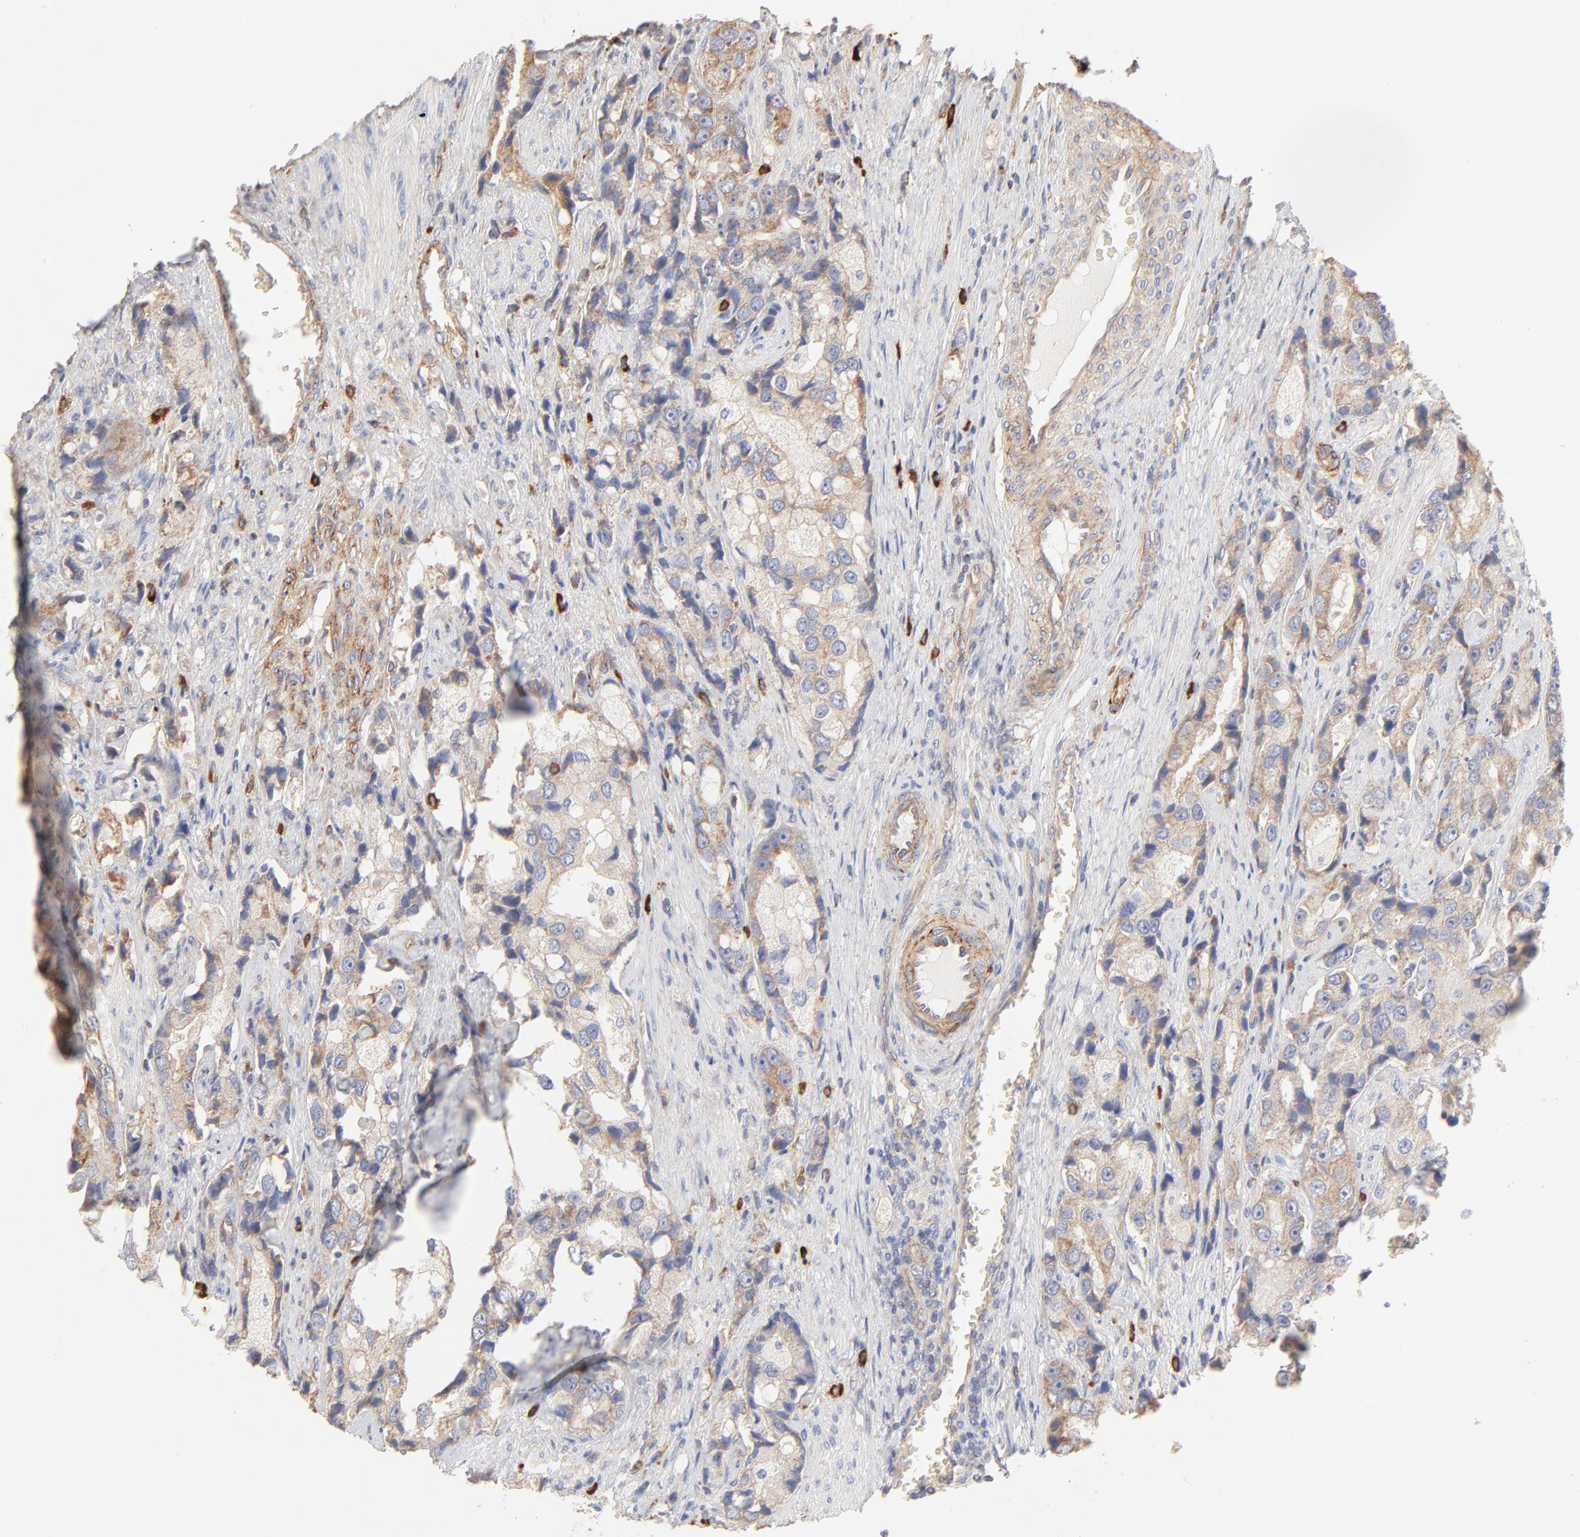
{"staining": {"intensity": "weak", "quantity": ">75%", "location": "cytoplasmic/membranous"}, "tissue": "prostate cancer", "cell_type": "Tumor cells", "image_type": "cancer", "snomed": [{"axis": "morphology", "description": "Adenocarcinoma, High grade"}, {"axis": "topography", "description": "Prostate"}], "caption": "Weak cytoplasmic/membranous staining is appreciated in approximately >75% of tumor cells in high-grade adenocarcinoma (prostate). The protein of interest is stained brown, and the nuclei are stained in blue (DAB IHC with brightfield microscopy, high magnification).", "gene": "SPTB", "patient": {"sex": "male", "age": 63}}